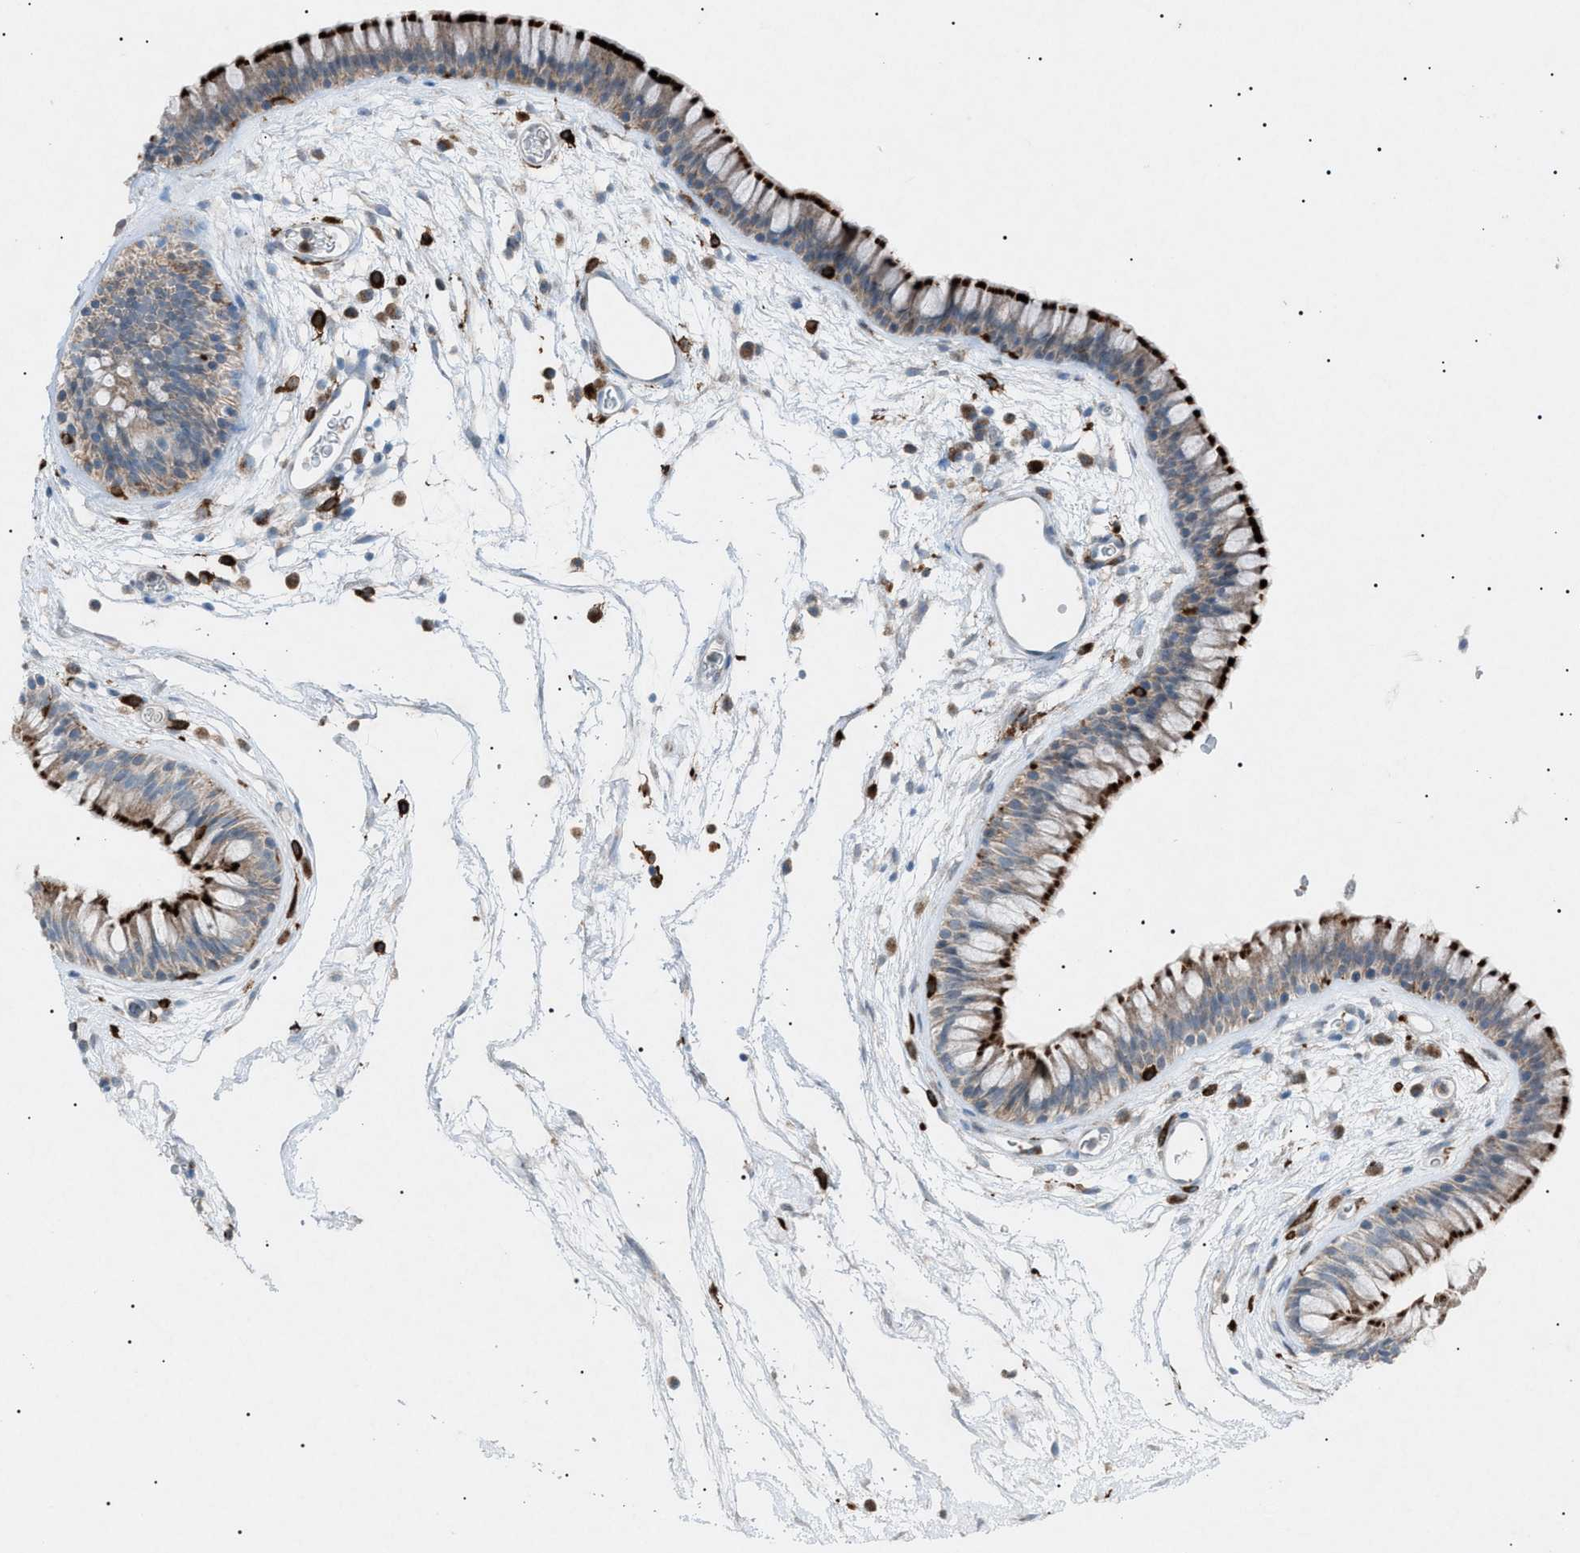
{"staining": {"intensity": "strong", "quantity": "25%-75%", "location": "cytoplasmic/membranous"}, "tissue": "nasopharynx", "cell_type": "Respiratory epithelial cells", "image_type": "normal", "snomed": [{"axis": "morphology", "description": "Normal tissue, NOS"}, {"axis": "morphology", "description": "Inflammation, NOS"}, {"axis": "topography", "description": "Nasopharynx"}], "caption": "A brown stain labels strong cytoplasmic/membranous expression of a protein in respiratory epithelial cells of normal human nasopharynx. Using DAB (brown) and hematoxylin (blue) stains, captured at high magnification using brightfield microscopy.", "gene": "BTK", "patient": {"sex": "male", "age": 48}}